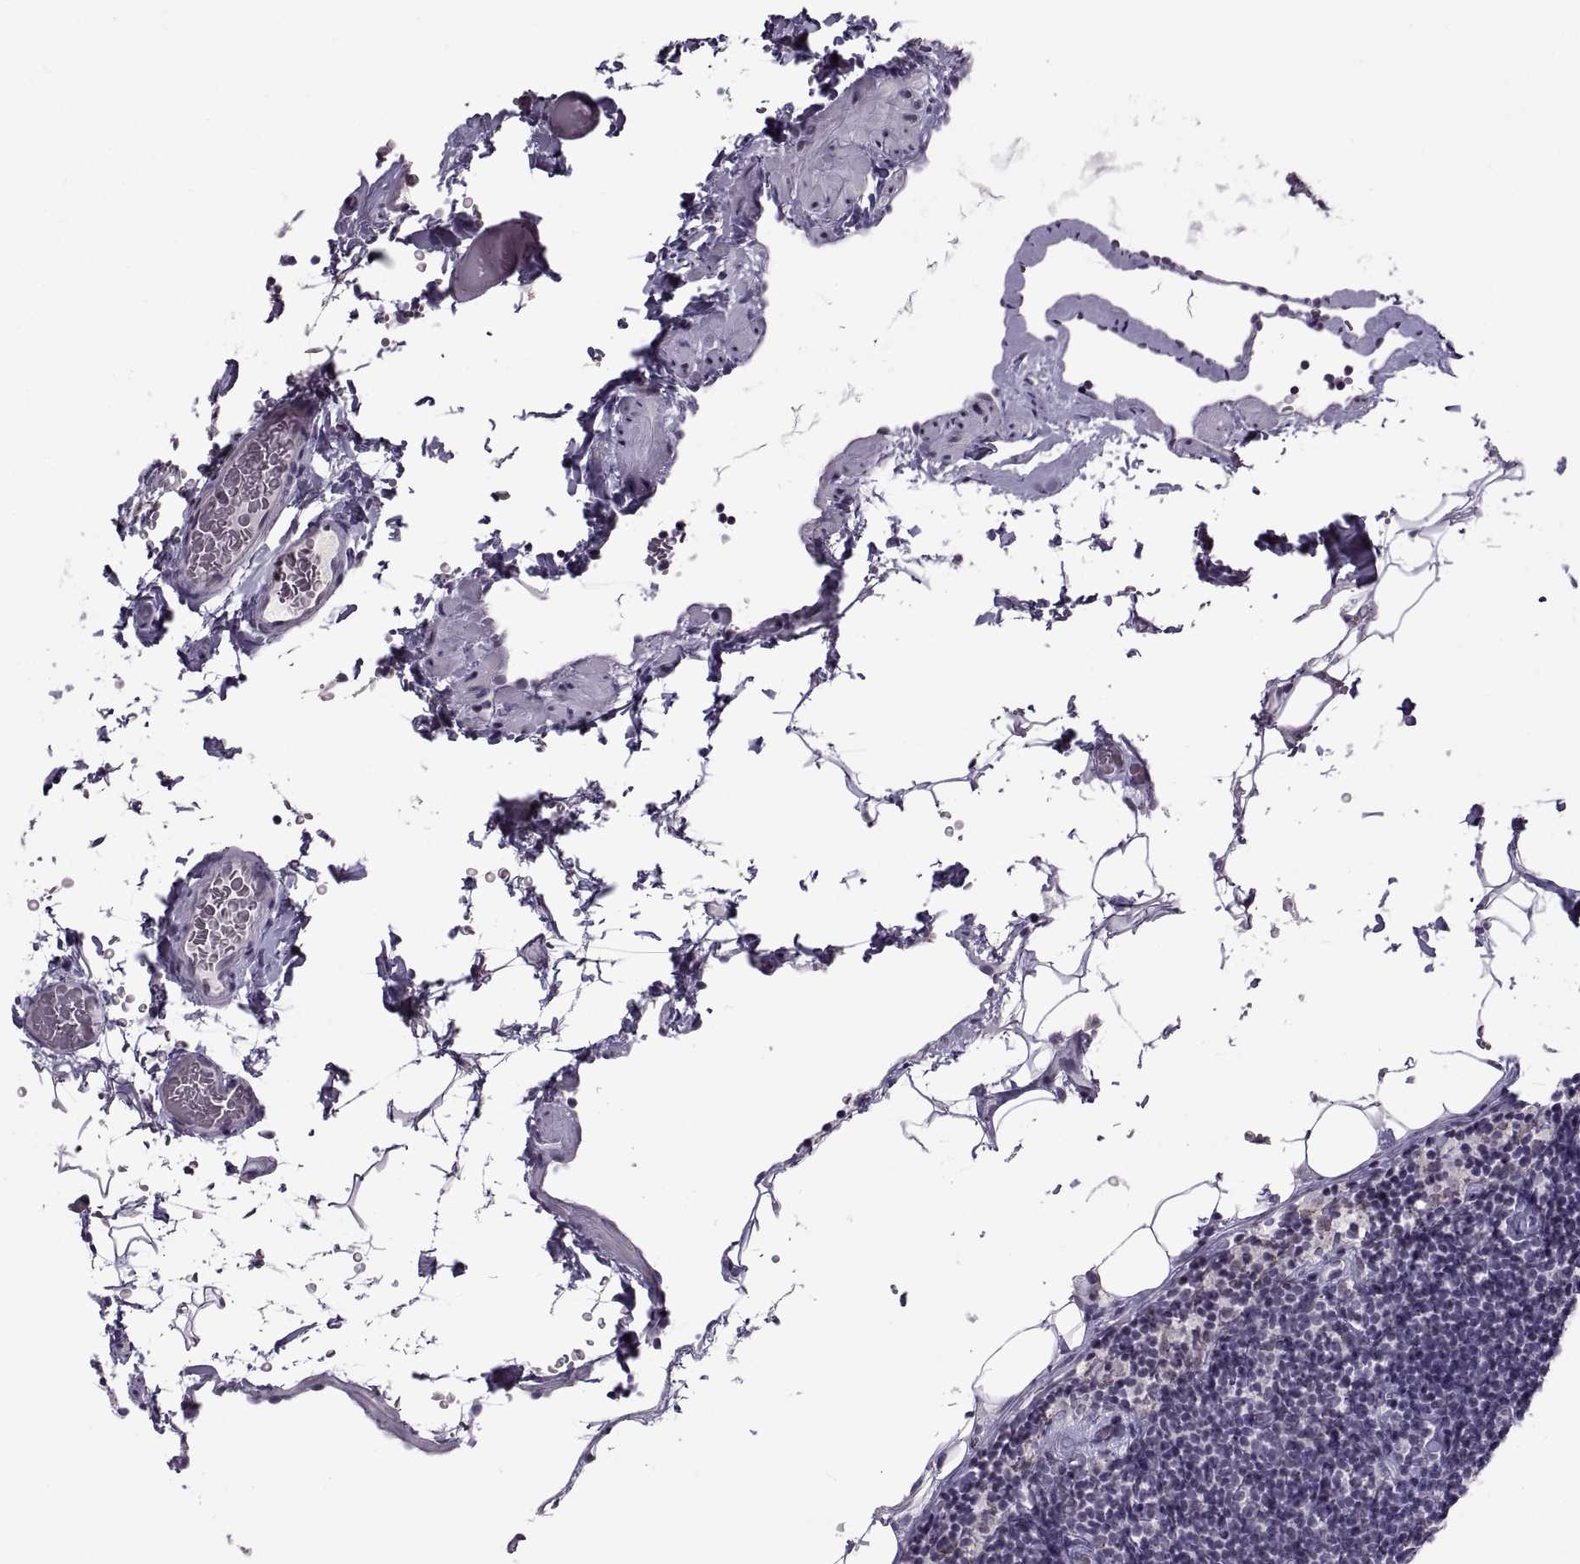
{"staining": {"intensity": "negative", "quantity": "none", "location": "none"}, "tissue": "lymphoma", "cell_type": "Tumor cells", "image_type": "cancer", "snomed": [{"axis": "morphology", "description": "Malignant lymphoma, non-Hodgkin's type, Low grade"}, {"axis": "topography", "description": "Lymph node"}], "caption": "This is an immunohistochemistry image of human lymphoma. There is no expression in tumor cells.", "gene": "OTP", "patient": {"sex": "male", "age": 81}}